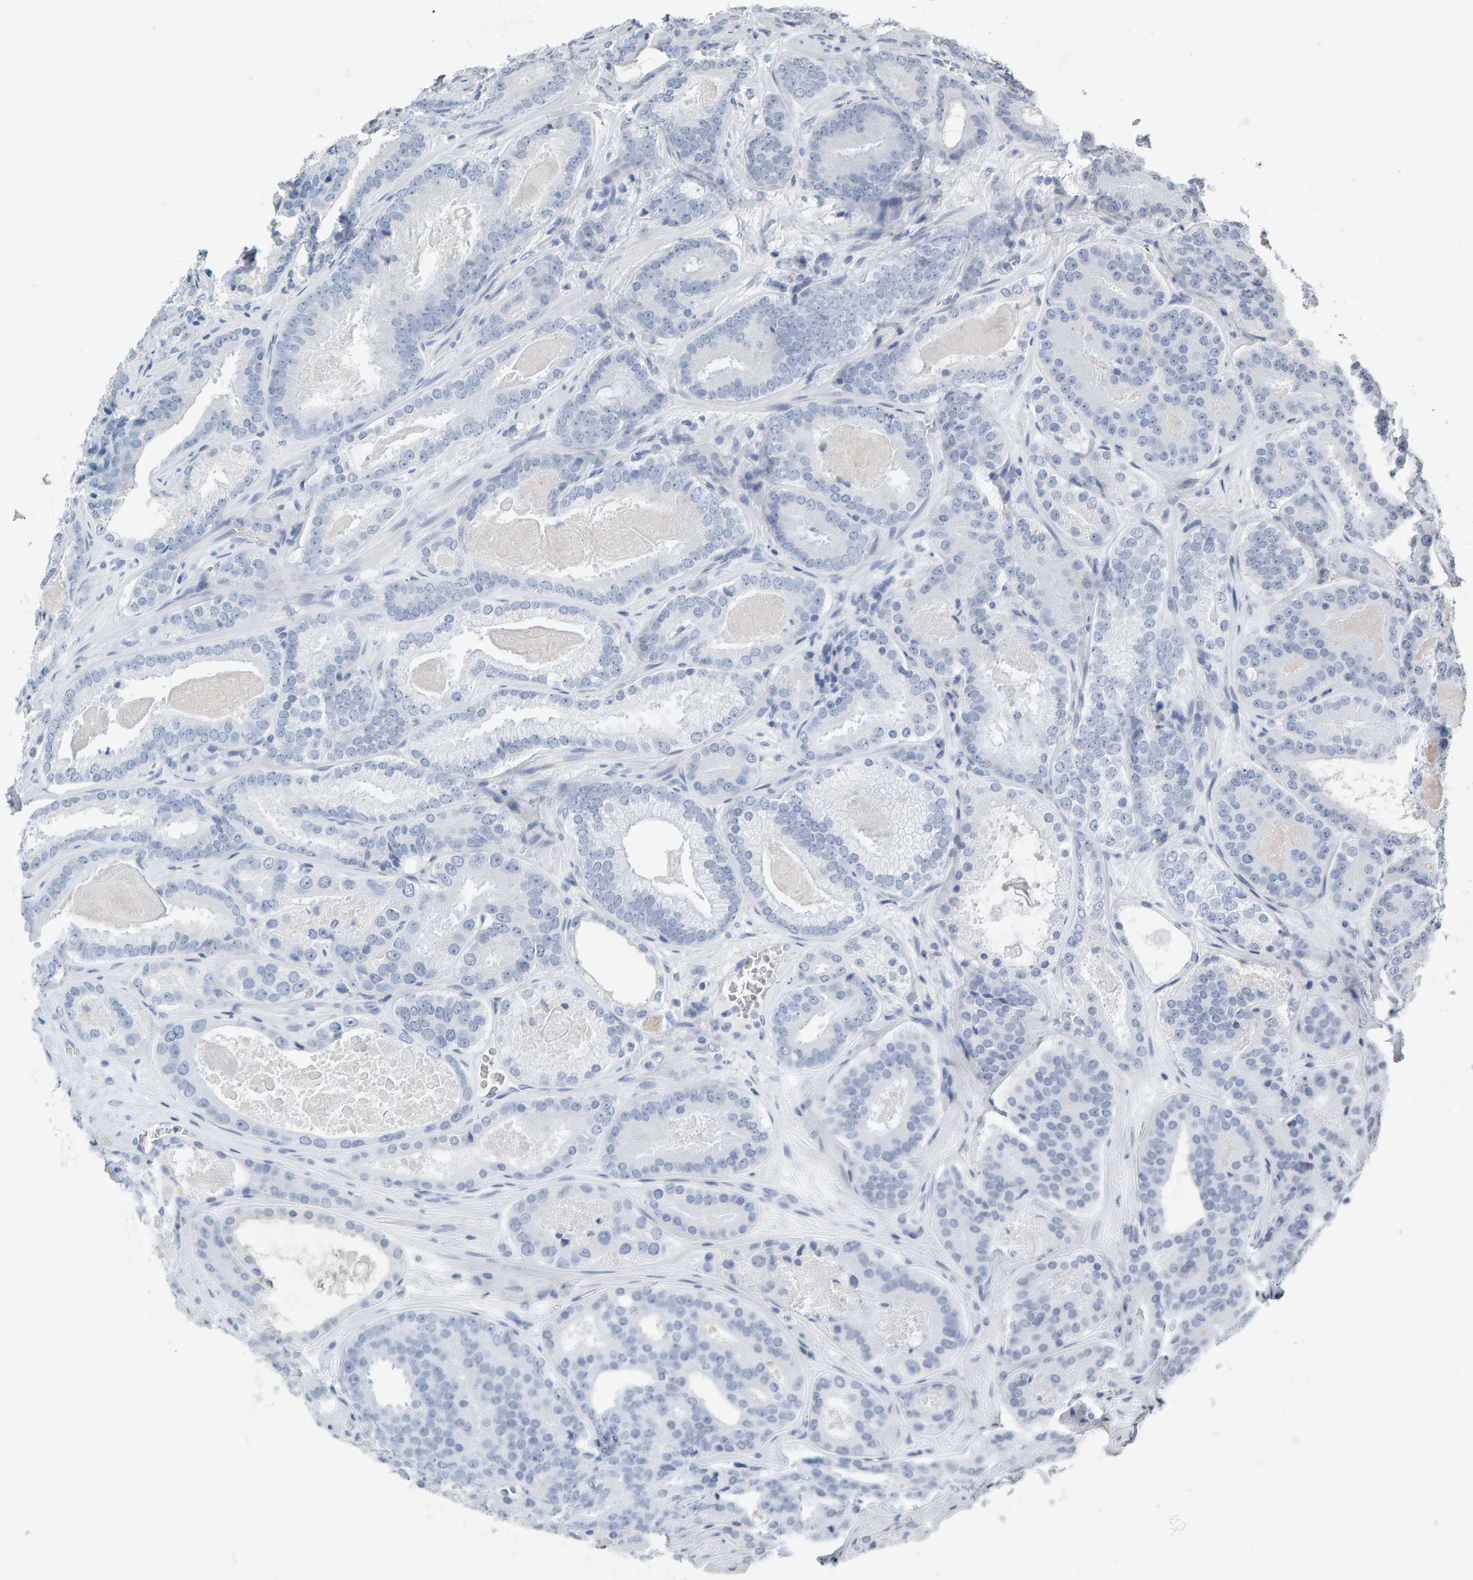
{"staining": {"intensity": "negative", "quantity": "none", "location": "none"}, "tissue": "prostate cancer", "cell_type": "Tumor cells", "image_type": "cancer", "snomed": [{"axis": "morphology", "description": "Adenocarcinoma, High grade"}, {"axis": "topography", "description": "Prostate"}], "caption": "Tumor cells show no significant protein staining in prostate high-grade adenocarcinoma. (Brightfield microscopy of DAB (3,3'-diaminobenzidine) IHC at high magnification).", "gene": "SPACA3", "patient": {"sex": "male", "age": 60}}